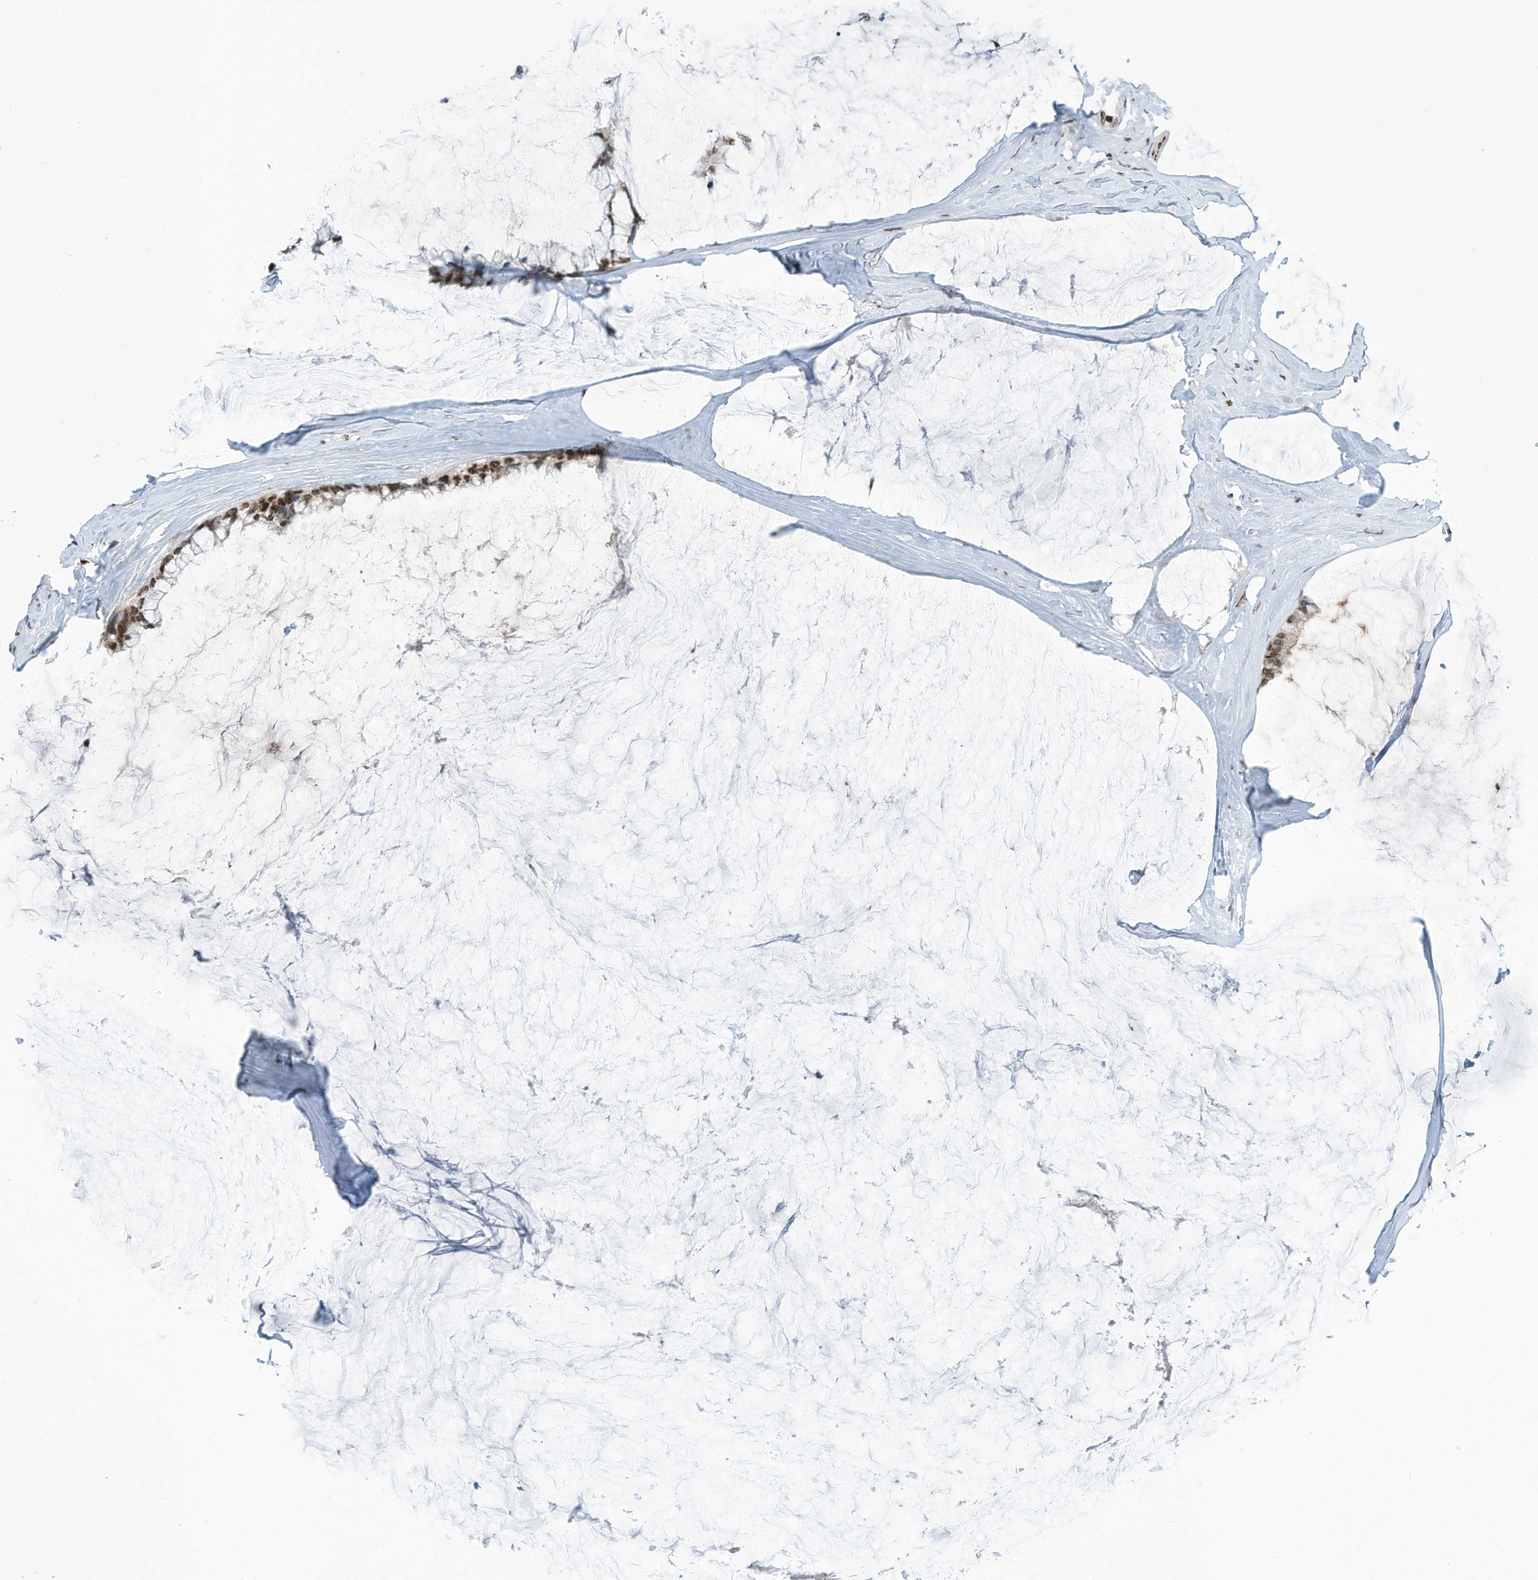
{"staining": {"intensity": "moderate", "quantity": ">75%", "location": "nuclear"}, "tissue": "ovarian cancer", "cell_type": "Tumor cells", "image_type": "cancer", "snomed": [{"axis": "morphology", "description": "Cystadenocarcinoma, mucinous, NOS"}, {"axis": "topography", "description": "Ovary"}], "caption": "Human ovarian cancer stained with a brown dye displays moderate nuclear positive positivity in approximately >75% of tumor cells.", "gene": "ADI1", "patient": {"sex": "female", "age": 39}}